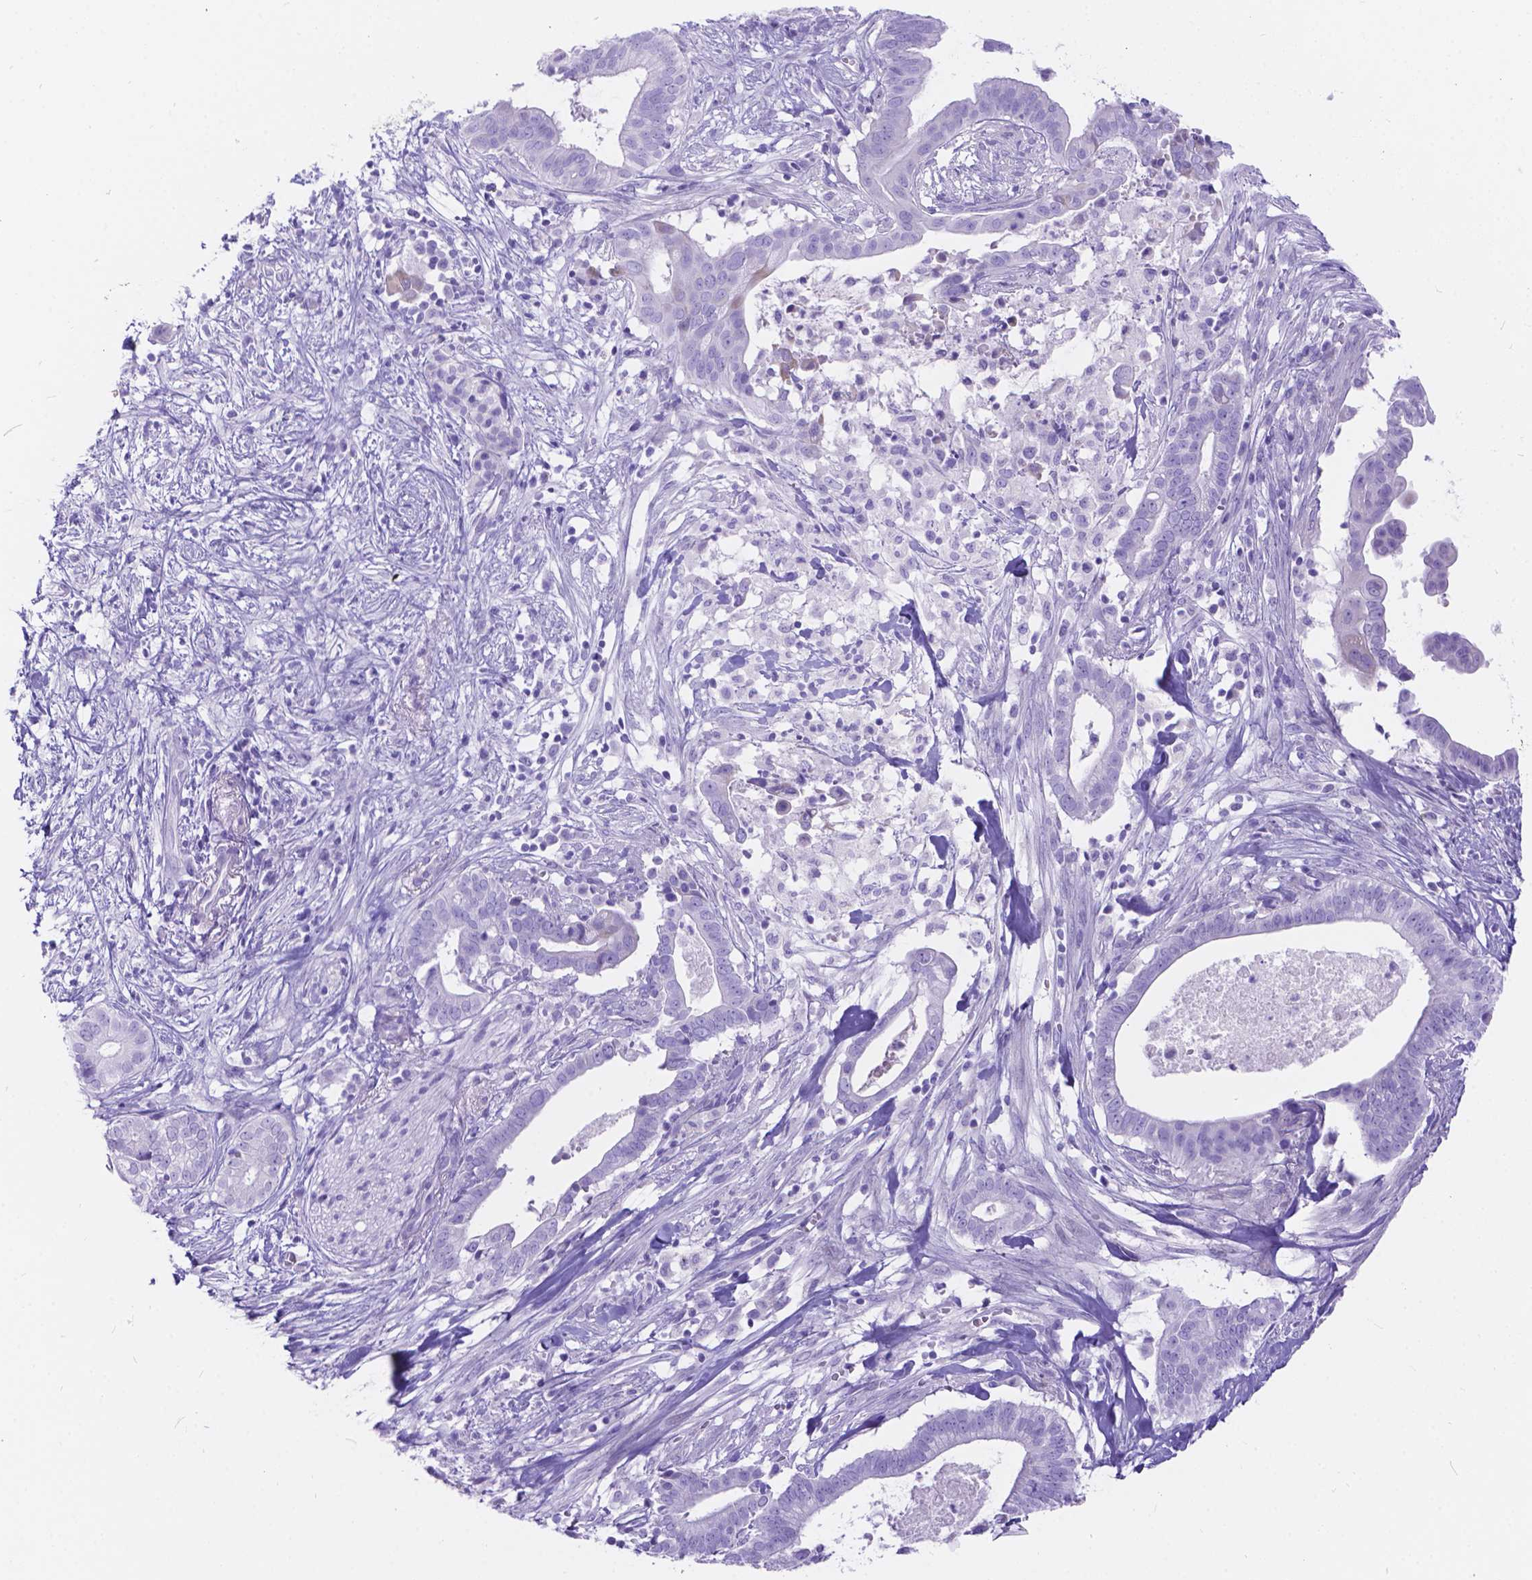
{"staining": {"intensity": "negative", "quantity": "none", "location": "none"}, "tissue": "pancreatic cancer", "cell_type": "Tumor cells", "image_type": "cancer", "snomed": [{"axis": "morphology", "description": "Adenocarcinoma, NOS"}, {"axis": "topography", "description": "Pancreas"}], "caption": "Immunohistochemistry (IHC) of human pancreatic cancer reveals no positivity in tumor cells.", "gene": "KLHL10", "patient": {"sex": "male", "age": 61}}